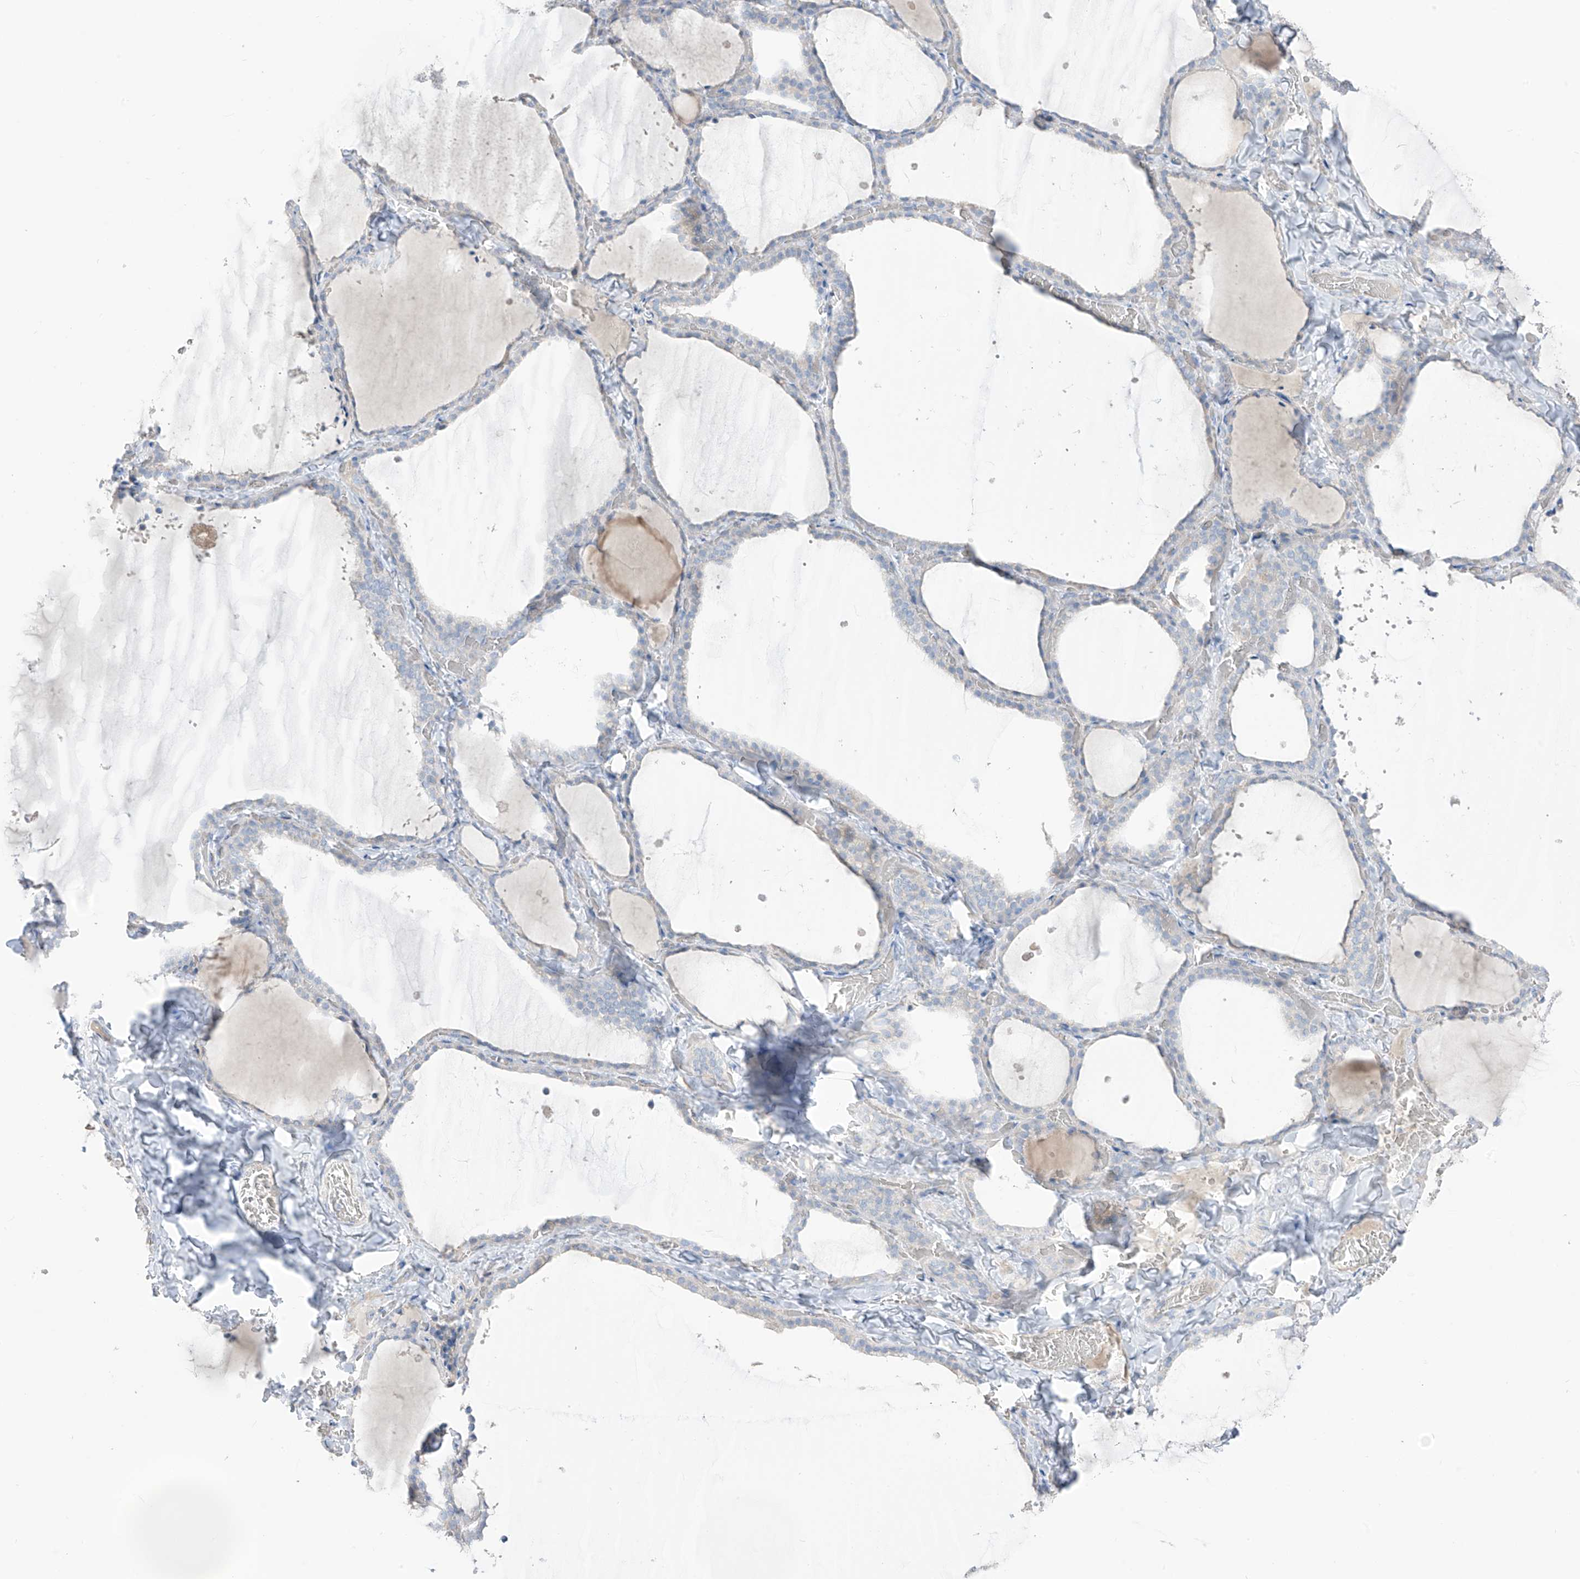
{"staining": {"intensity": "negative", "quantity": "none", "location": "none"}, "tissue": "thyroid gland", "cell_type": "Glandular cells", "image_type": "normal", "snomed": [{"axis": "morphology", "description": "Normal tissue, NOS"}, {"axis": "topography", "description": "Thyroid gland"}], "caption": "Micrograph shows no protein staining in glandular cells of benign thyroid gland. Nuclei are stained in blue.", "gene": "ASPRV1", "patient": {"sex": "female", "age": 22}}